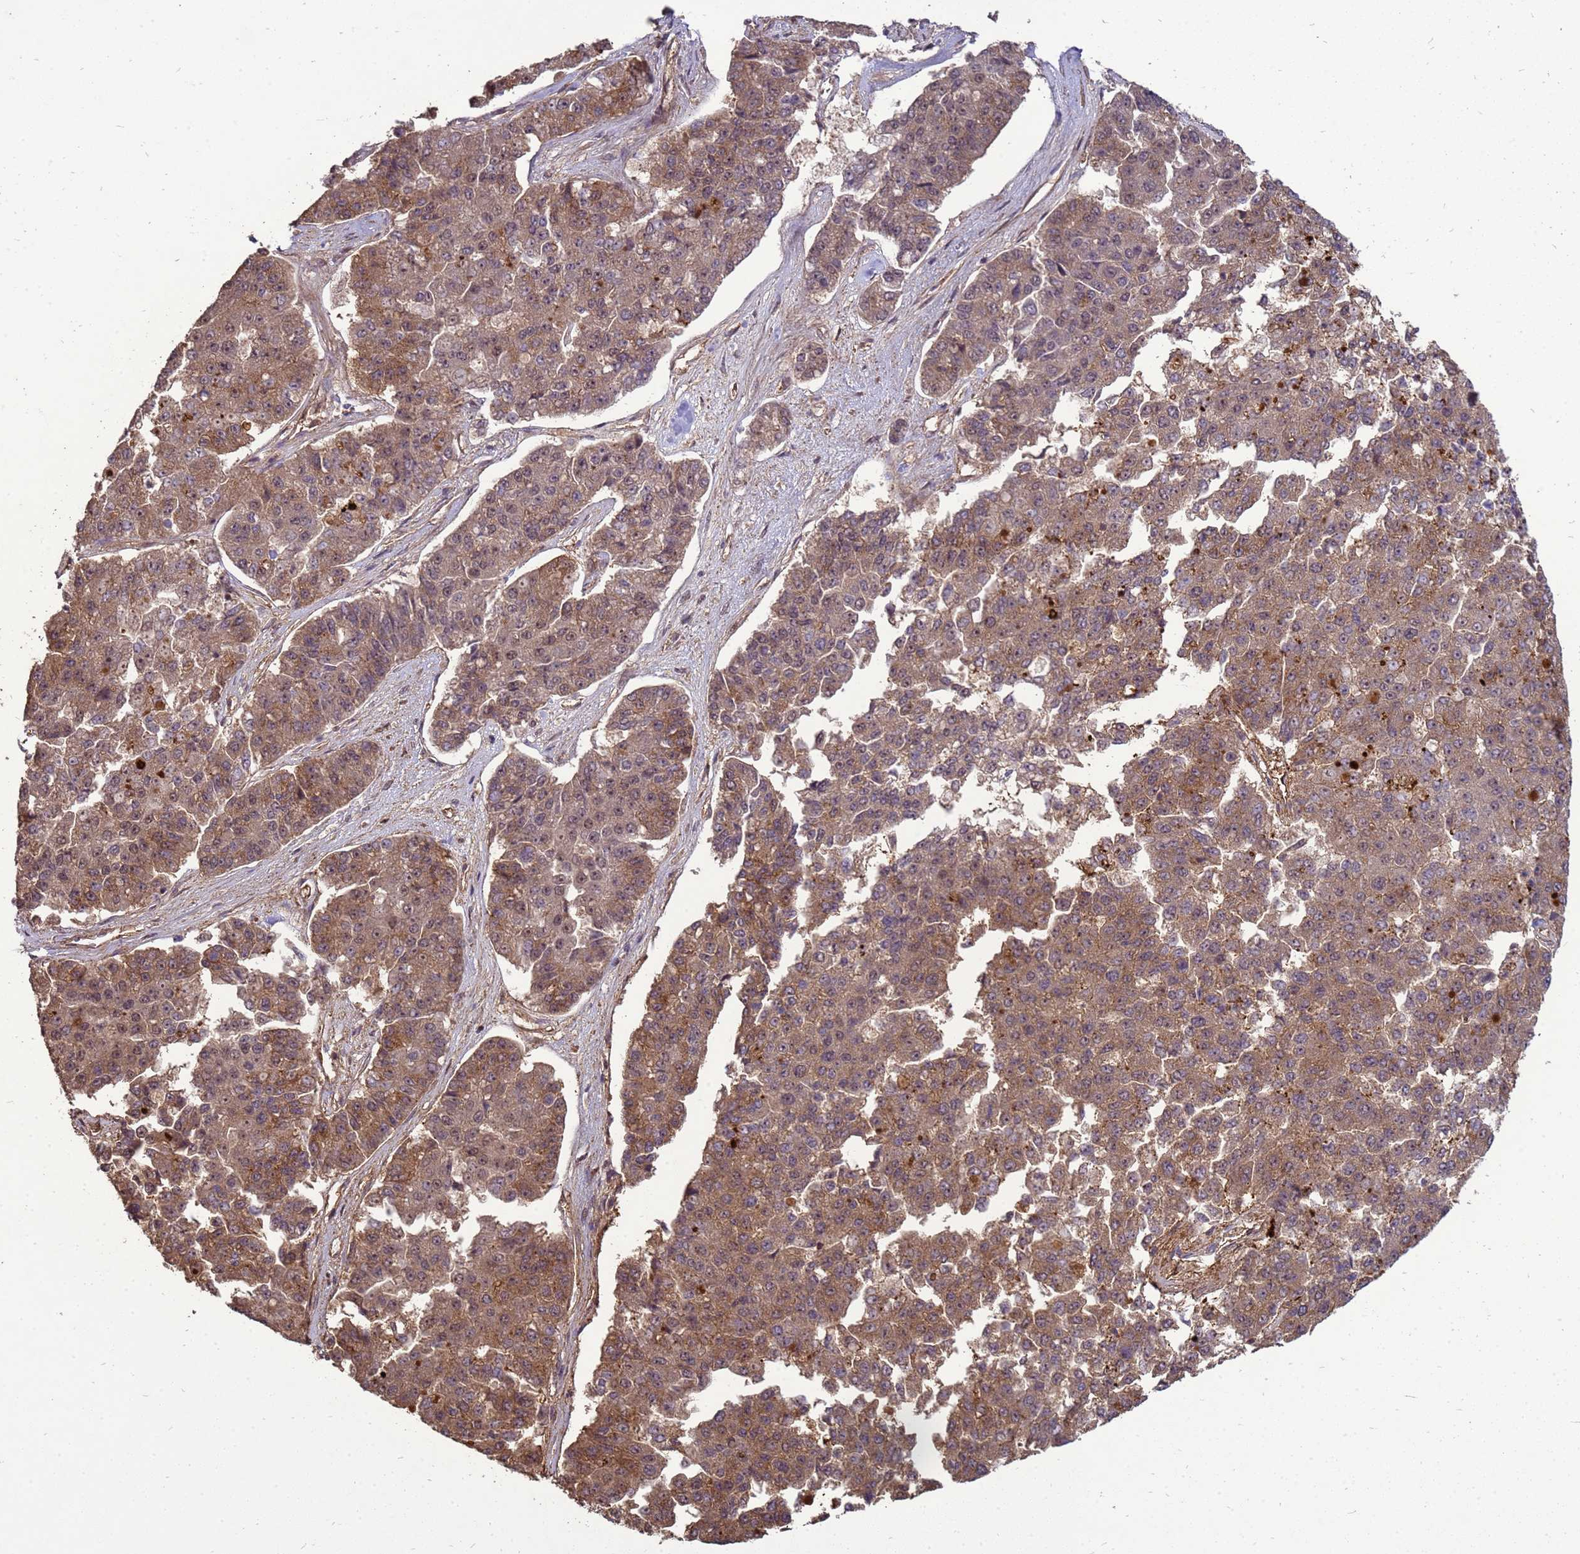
{"staining": {"intensity": "moderate", "quantity": ">75%", "location": "cytoplasmic/membranous,nuclear"}, "tissue": "pancreatic cancer", "cell_type": "Tumor cells", "image_type": "cancer", "snomed": [{"axis": "morphology", "description": "Adenocarcinoma, NOS"}, {"axis": "topography", "description": "Pancreas"}], "caption": "A brown stain labels moderate cytoplasmic/membranous and nuclear positivity of a protein in pancreatic cancer tumor cells. (IHC, brightfield microscopy, high magnification).", "gene": "CRBN", "patient": {"sex": "male", "age": 50}}